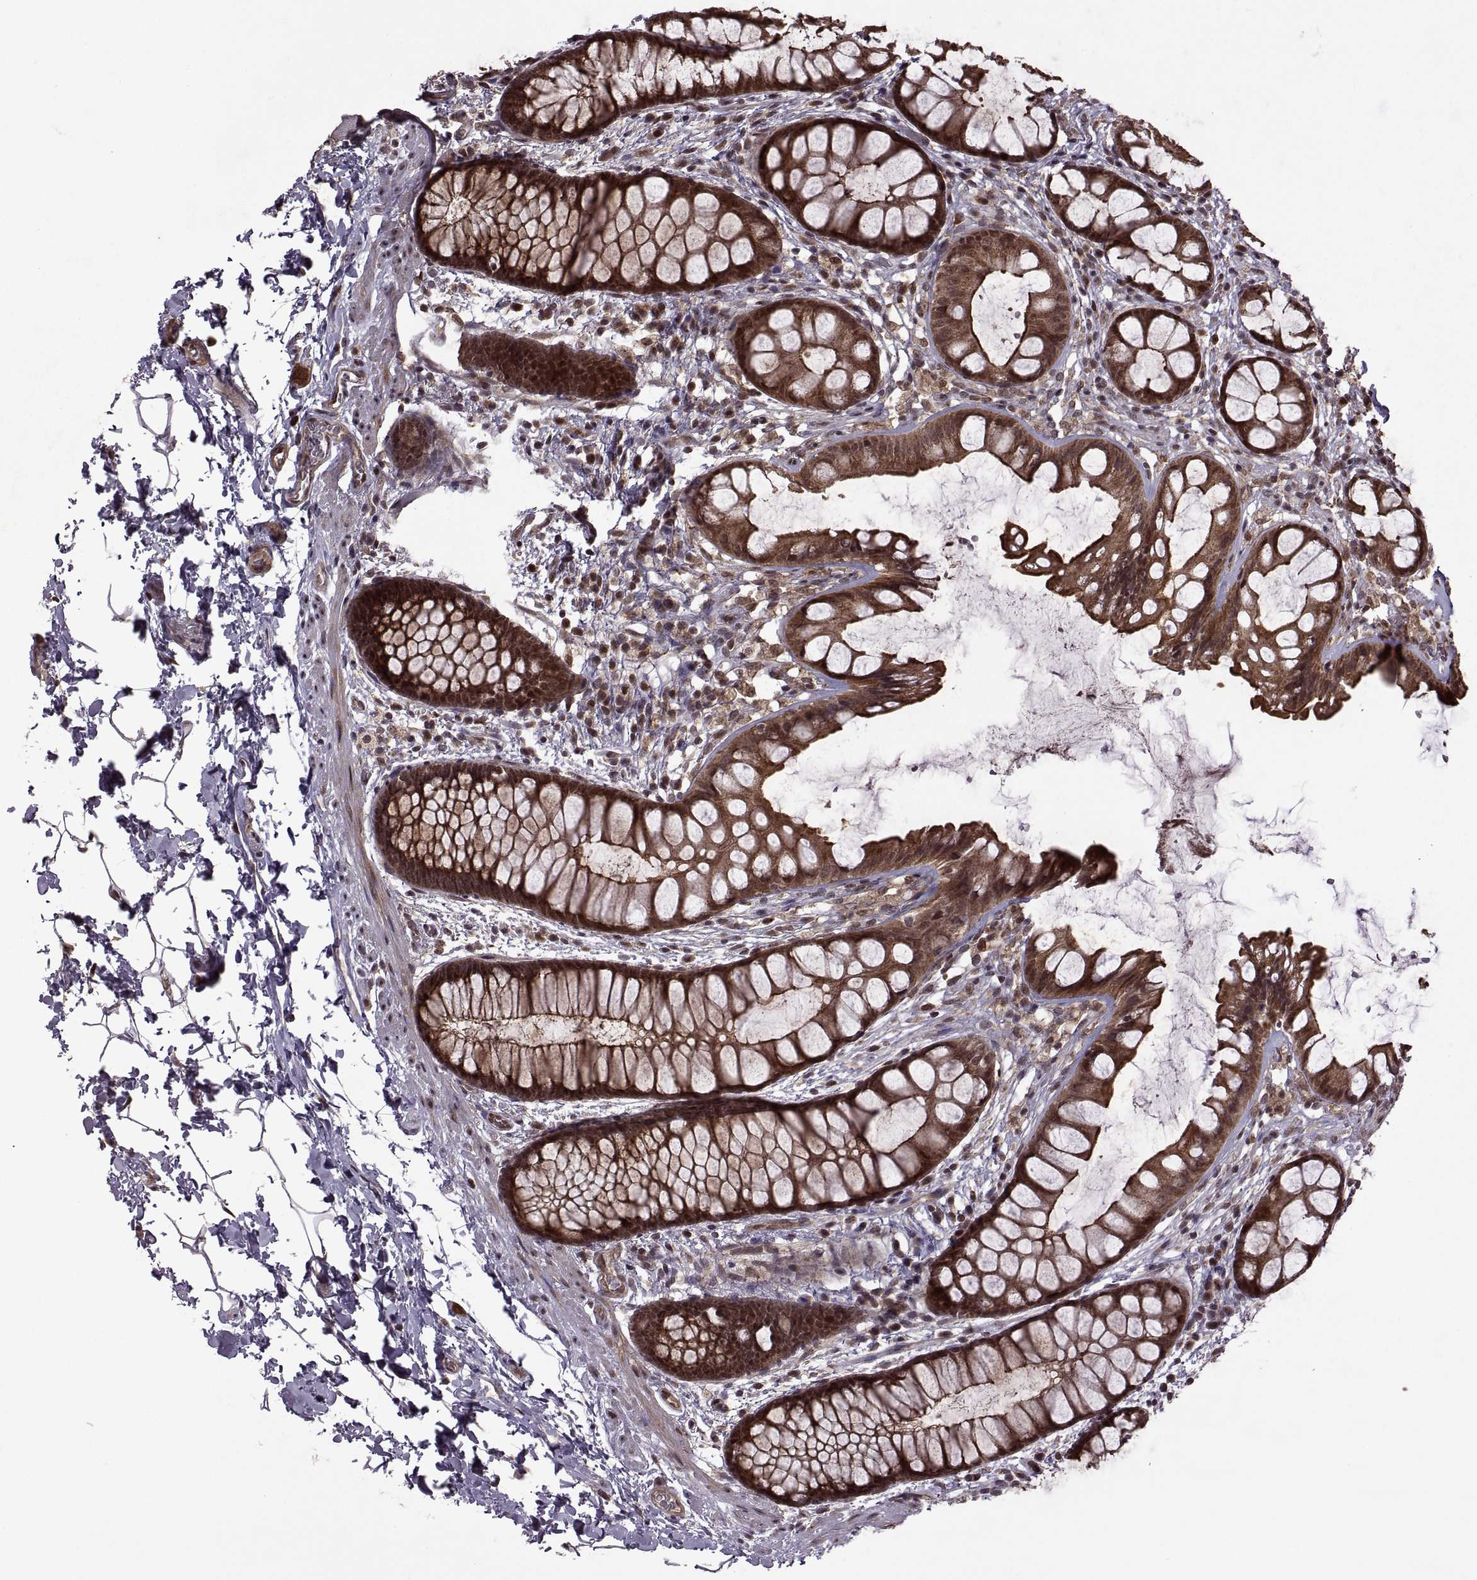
{"staining": {"intensity": "strong", "quantity": ">75%", "location": "cytoplasmic/membranous"}, "tissue": "rectum", "cell_type": "Glandular cells", "image_type": "normal", "snomed": [{"axis": "morphology", "description": "Normal tissue, NOS"}, {"axis": "topography", "description": "Rectum"}], "caption": "Brown immunohistochemical staining in unremarkable rectum reveals strong cytoplasmic/membranous staining in about >75% of glandular cells.", "gene": "PTOV1", "patient": {"sex": "female", "age": 62}}